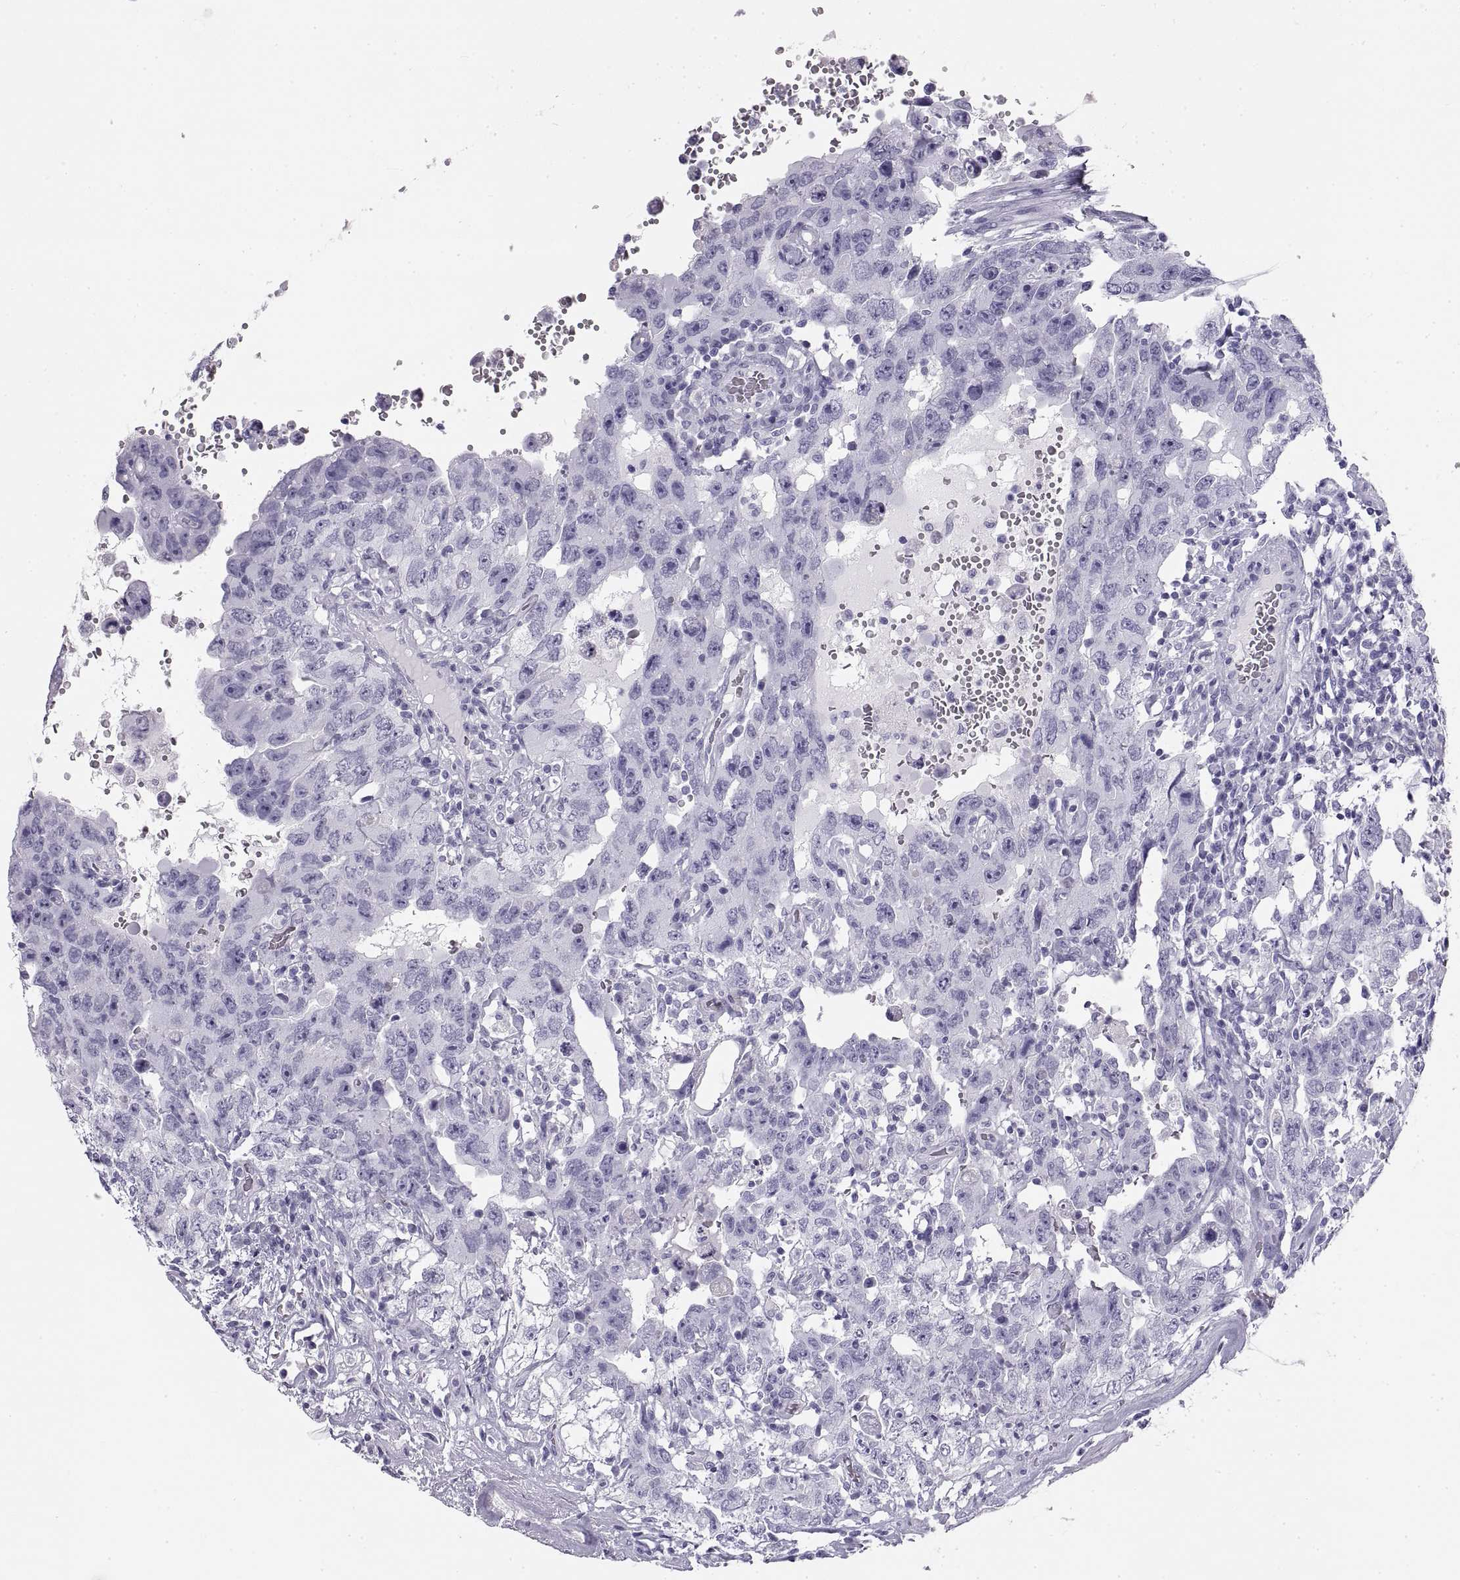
{"staining": {"intensity": "negative", "quantity": "none", "location": "none"}, "tissue": "testis cancer", "cell_type": "Tumor cells", "image_type": "cancer", "snomed": [{"axis": "morphology", "description": "Carcinoma, Embryonal, NOS"}, {"axis": "topography", "description": "Testis"}], "caption": "A micrograph of human testis cancer (embryonal carcinoma) is negative for staining in tumor cells. Nuclei are stained in blue.", "gene": "RLBP1", "patient": {"sex": "male", "age": 26}}